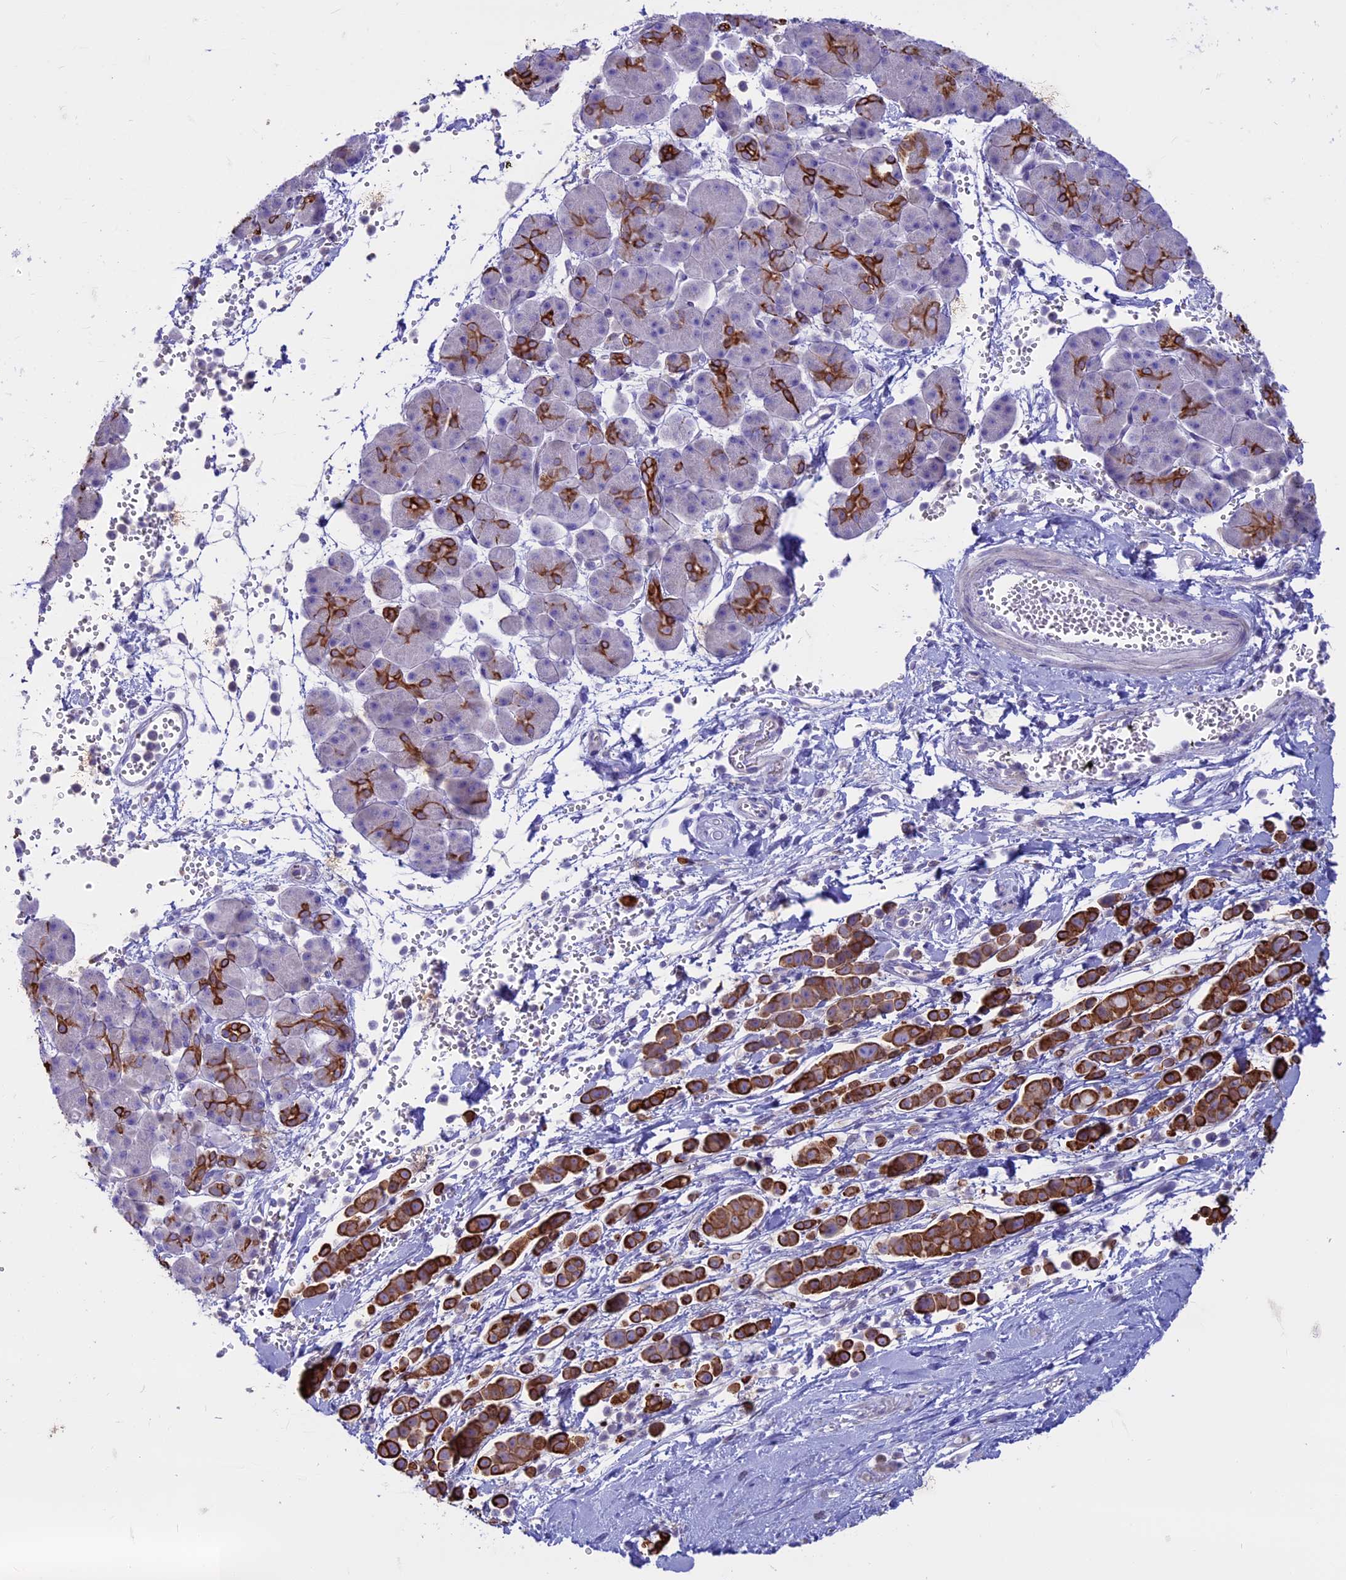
{"staining": {"intensity": "strong", "quantity": ">75%", "location": "cytoplasmic/membranous"}, "tissue": "pancreatic cancer", "cell_type": "Tumor cells", "image_type": "cancer", "snomed": [{"axis": "morphology", "description": "Normal tissue, NOS"}, {"axis": "morphology", "description": "Adenocarcinoma, NOS"}, {"axis": "topography", "description": "Pancreas"}], "caption": "This histopathology image reveals immunohistochemistry (IHC) staining of human pancreatic adenocarcinoma, with high strong cytoplasmic/membranous staining in about >75% of tumor cells.", "gene": "CDAN1", "patient": {"sex": "female", "age": 64}}